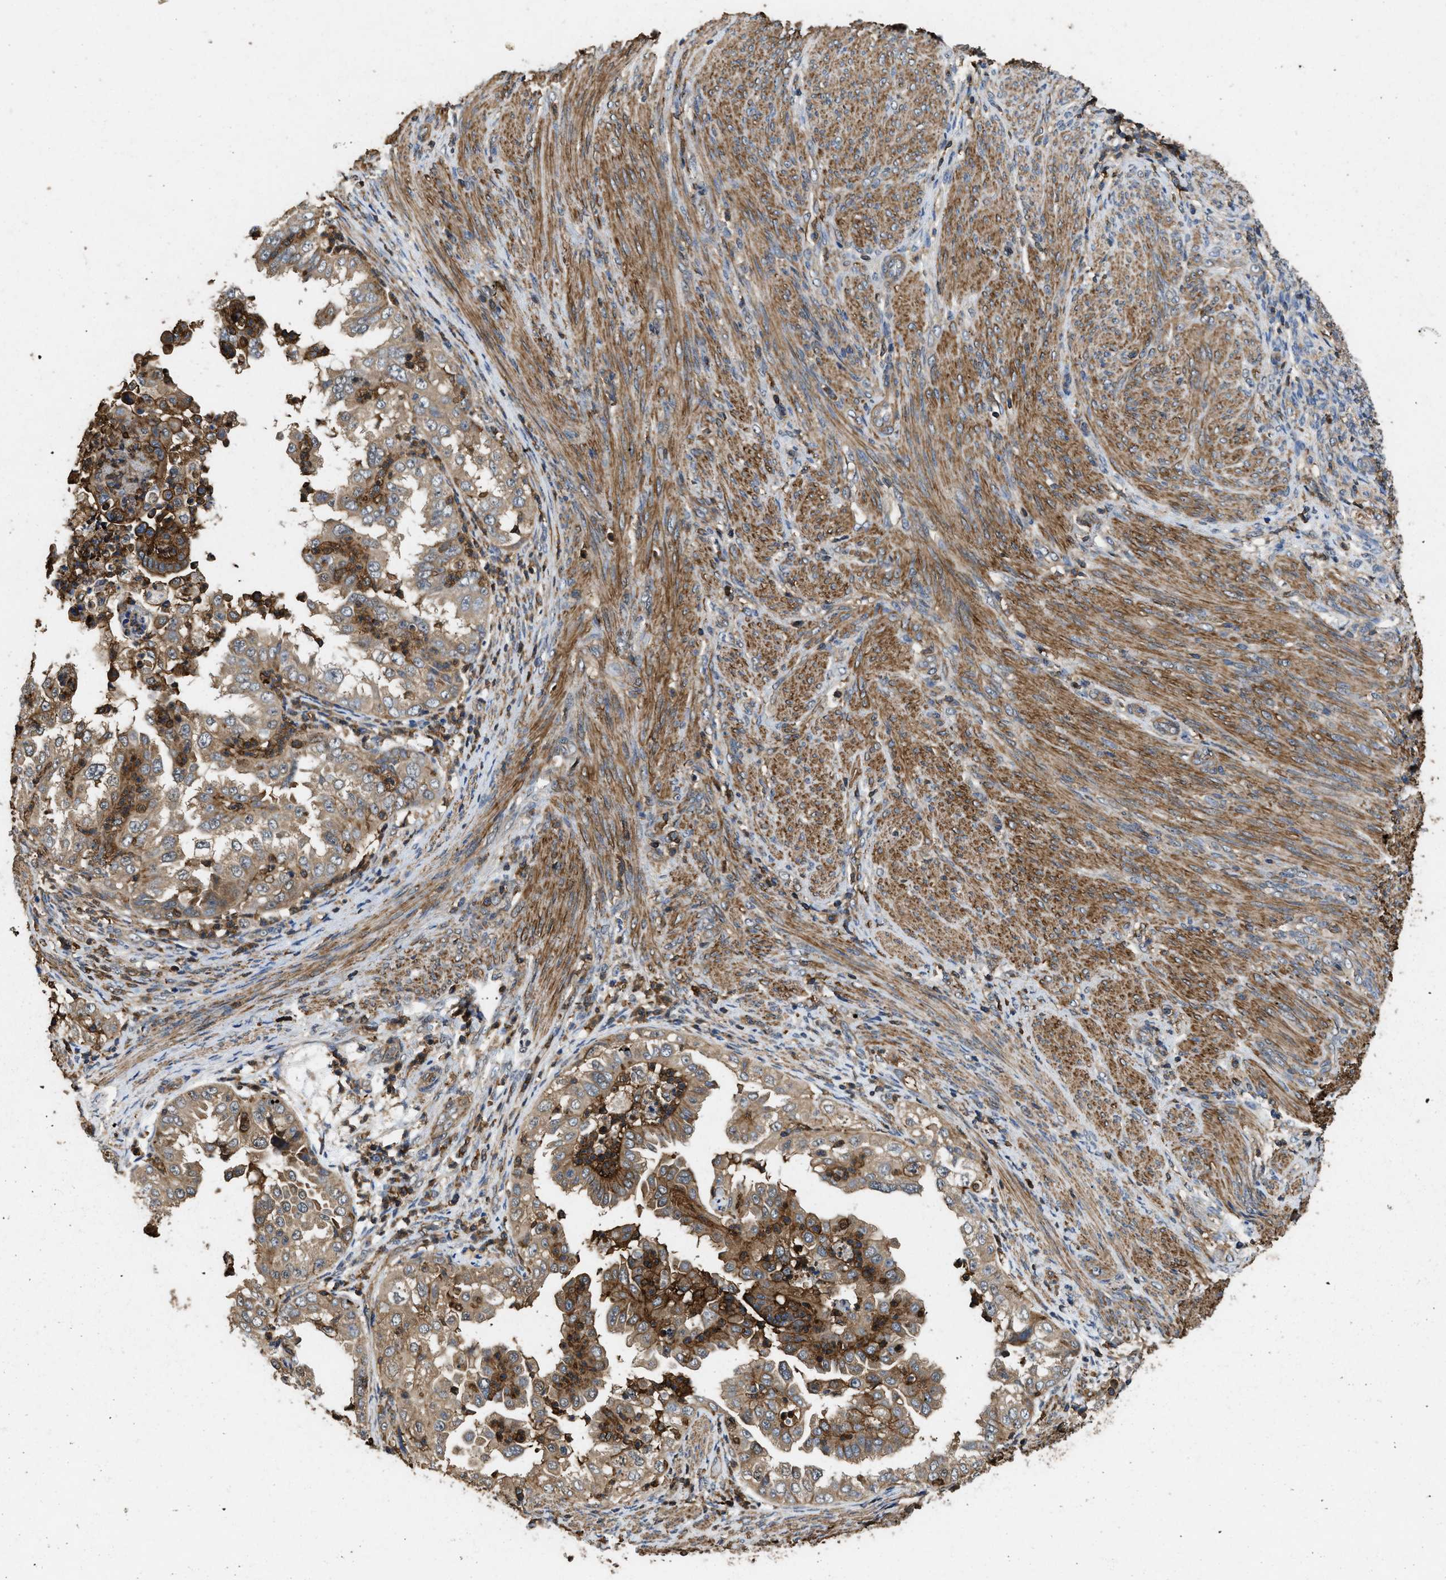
{"staining": {"intensity": "moderate", "quantity": ">75%", "location": "cytoplasmic/membranous"}, "tissue": "endometrial cancer", "cell_type": "Tumor cells", "image_type": "cancer", "snomed": [{"axis": "morphology", "description": "Adenocarcinoma, NOS"}, {"axis": "topography", "description": "Endometrium"}], "caption": "Immunohistochemical staining of endometrial adenocarcinoma demonstrates medium levels of moderate cytoplasmic/membranous protein expression in about >75% of tumor cells. The staining was performed using DAB (3,3'-diaminobenzidine) to visualize the protein expression in brown, while the nuclei were stained in blue with hematoxylin (Magnification: 20x).", "gene": "LINGO2", "patient": {"sex": "female", "age": 85}}